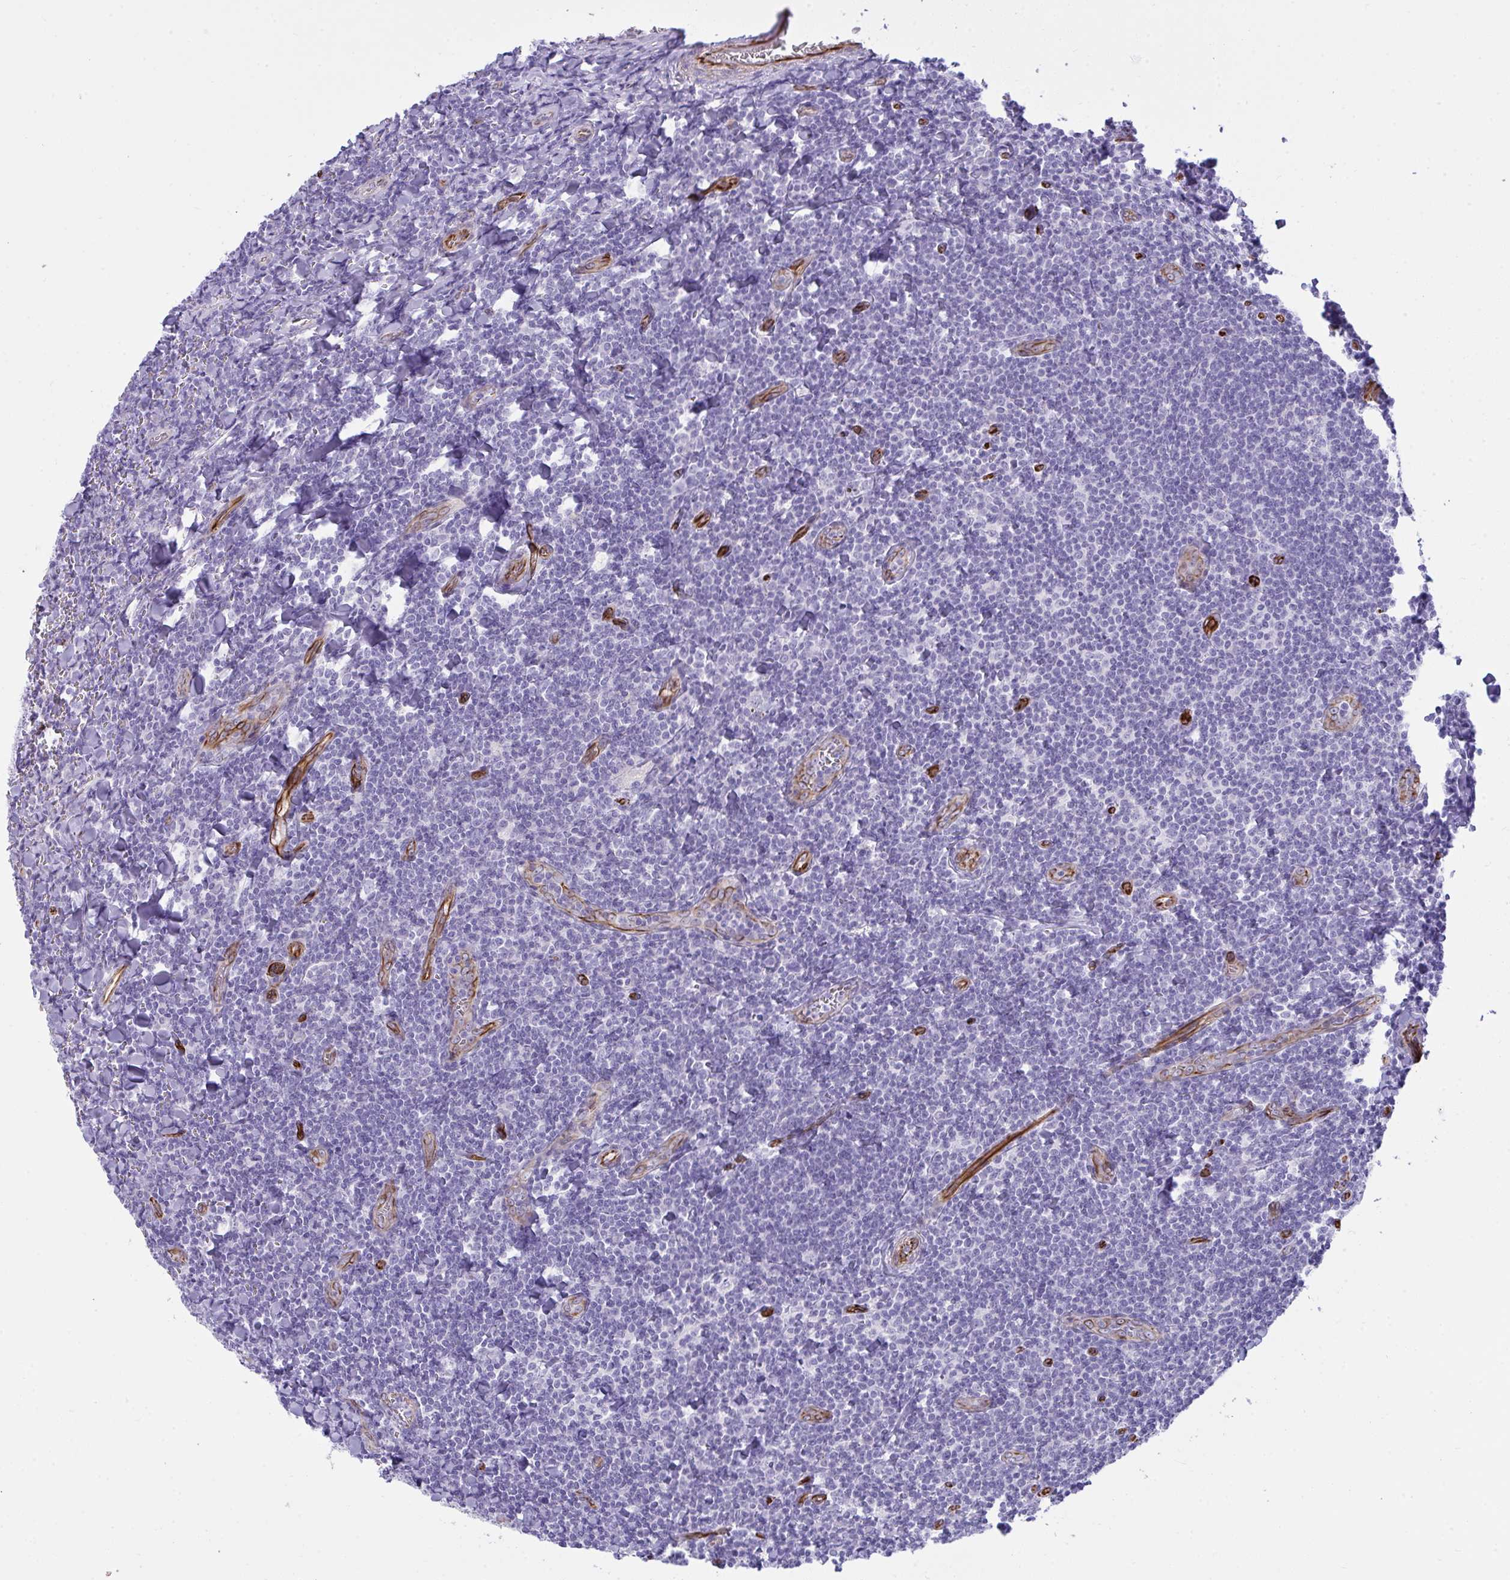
{"staining": {"intensity": "negative", "quantity": "none", "location": "none"}, "tissue": "tonsil", "cell_type": "Germinal center cells", "image_type": "normal", "snomed": [{"axis": "morphology", "description": "Normal tissue, NOS"}, {"axis": "topography", "description": "Tonsil"}], "caption": "Immunohistochemistry photomicrograph of unremarkable human tonsil stained for a protein (brown), which exhibits no positivity in germinal center cells.", "gene": "SLC35B1", "patient": {"sex": "male", "age": 27}}